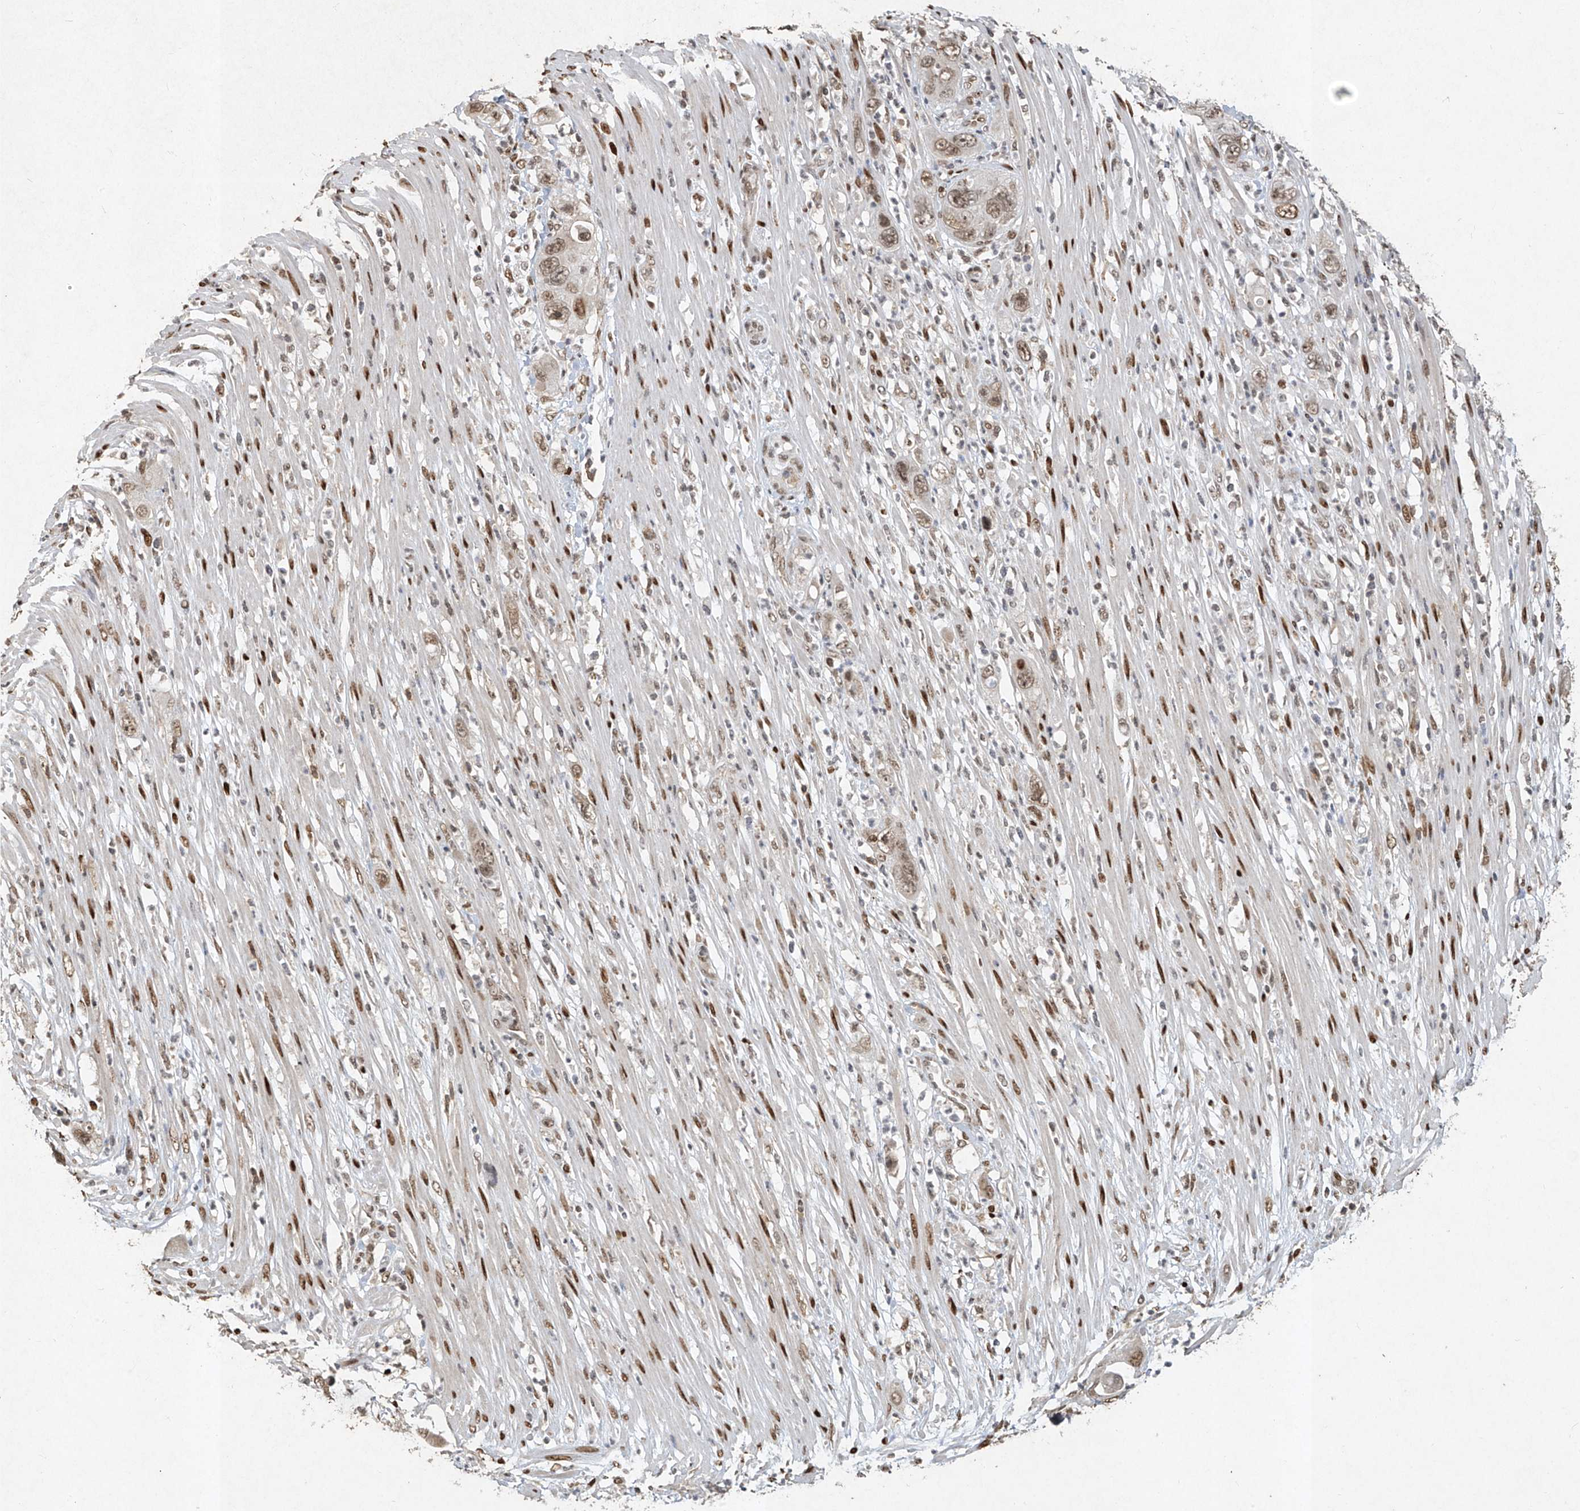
{"staining": {"intensity": "weak", "quantity": ">75%", "location": "nuclear"}, "tissue": "pancreatic cancer", "cell_type": "Tumor cells", "image_type": "cancer", "snomed": [{"axis": "morphology", "description": "Adenocarcinoma, NOS"}, {"axis": "topography", "description": "Pancreas"}], "caption": "Adenocarcinoma (pancreatic) stained with immunohistochemistry exhibits weak nuclear staining in about >75% of tumor cells.", "gene": "ATRIP", "patient": {"sex": "female", "age": 71}}